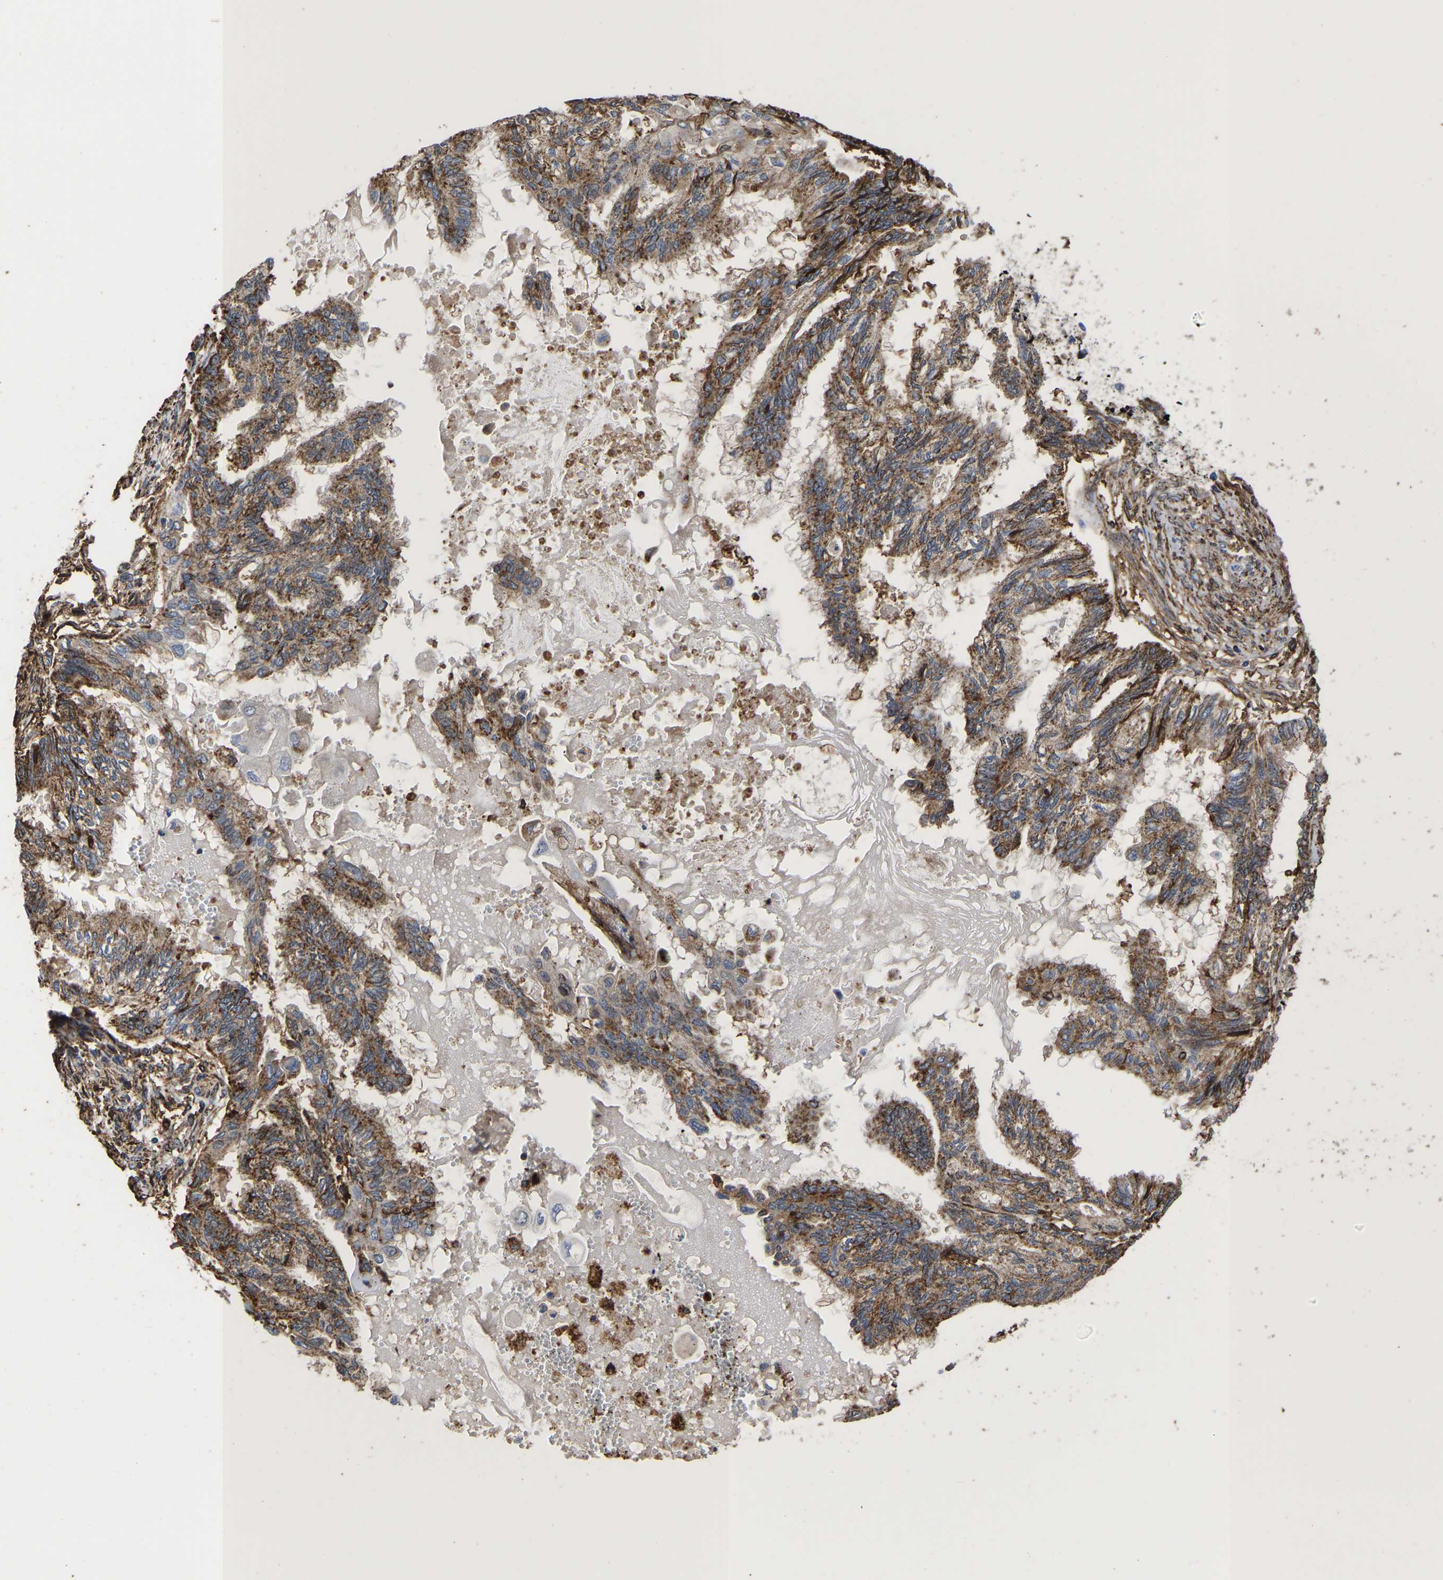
{"staining": {"intensity": "strong", "quantity": ">75%", "location": "cytoplasmic/membranous"}, "tissue": "cervical cancer", "cell_type": "Tumor cells", "image_type": "cancer", "snomed": [{"axis": "morphology", "description": "Normal tissue, NOS"}, {"axis": "morphology", "description": "Adenocarcinoma, NOS"}, {"axis": "topography", "description": "Cervix"}, {"axis": "topography", "description": "Endometrium"}], "caption": "There is high levels of strong cytoplasmic/membranous staining in tumor cells of cervical adenocarcinoma, as demonstrated by immunohistochemical staining (brown color).", "gene": "LIF", "patient": {"sex": "female", "age": 86}}